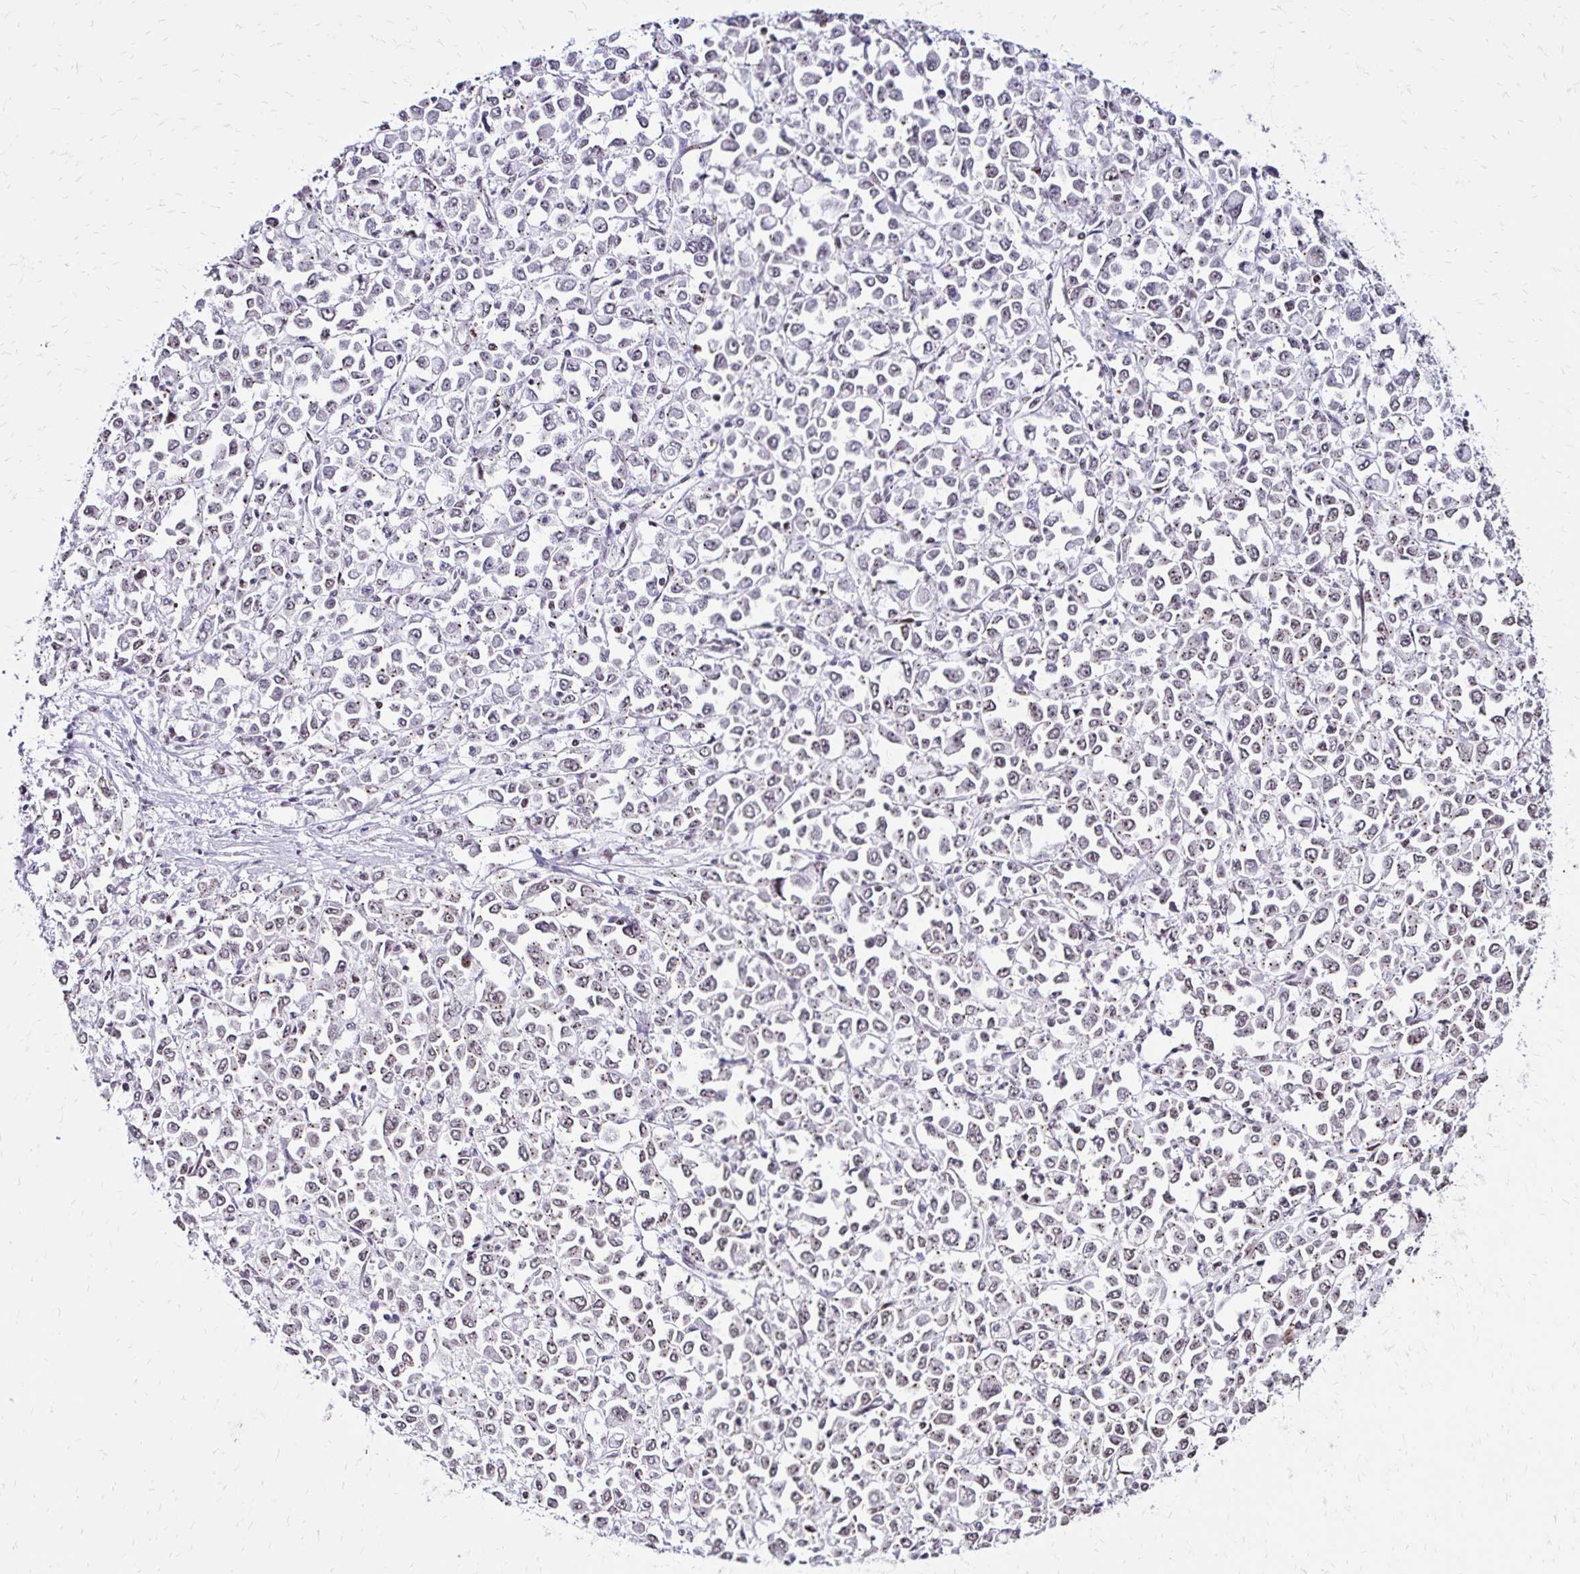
{"staining": {"intensity": "weak", "quantity": "25%-75%", "location": "cytoplasmic/membranous,nuclear"}, "tissue": "stomach cancer", "cell_type": "Tumor cells", "image_type": "cancer", "snomed": [{"axis": "morphology", "description": "Adenocarcinoma, NOS"}, {"axis": "topography", "description": "Stomach, upper"}], "caption": "Weak cytoplasmic/membranous and nuclear staining for a protein is seen in about 25%-75% of tumor cells of stomach adenocarcinoma using immunohistochemistry.", "gene": "TOB1", "patient": {"sex": "male", "age": 70}}